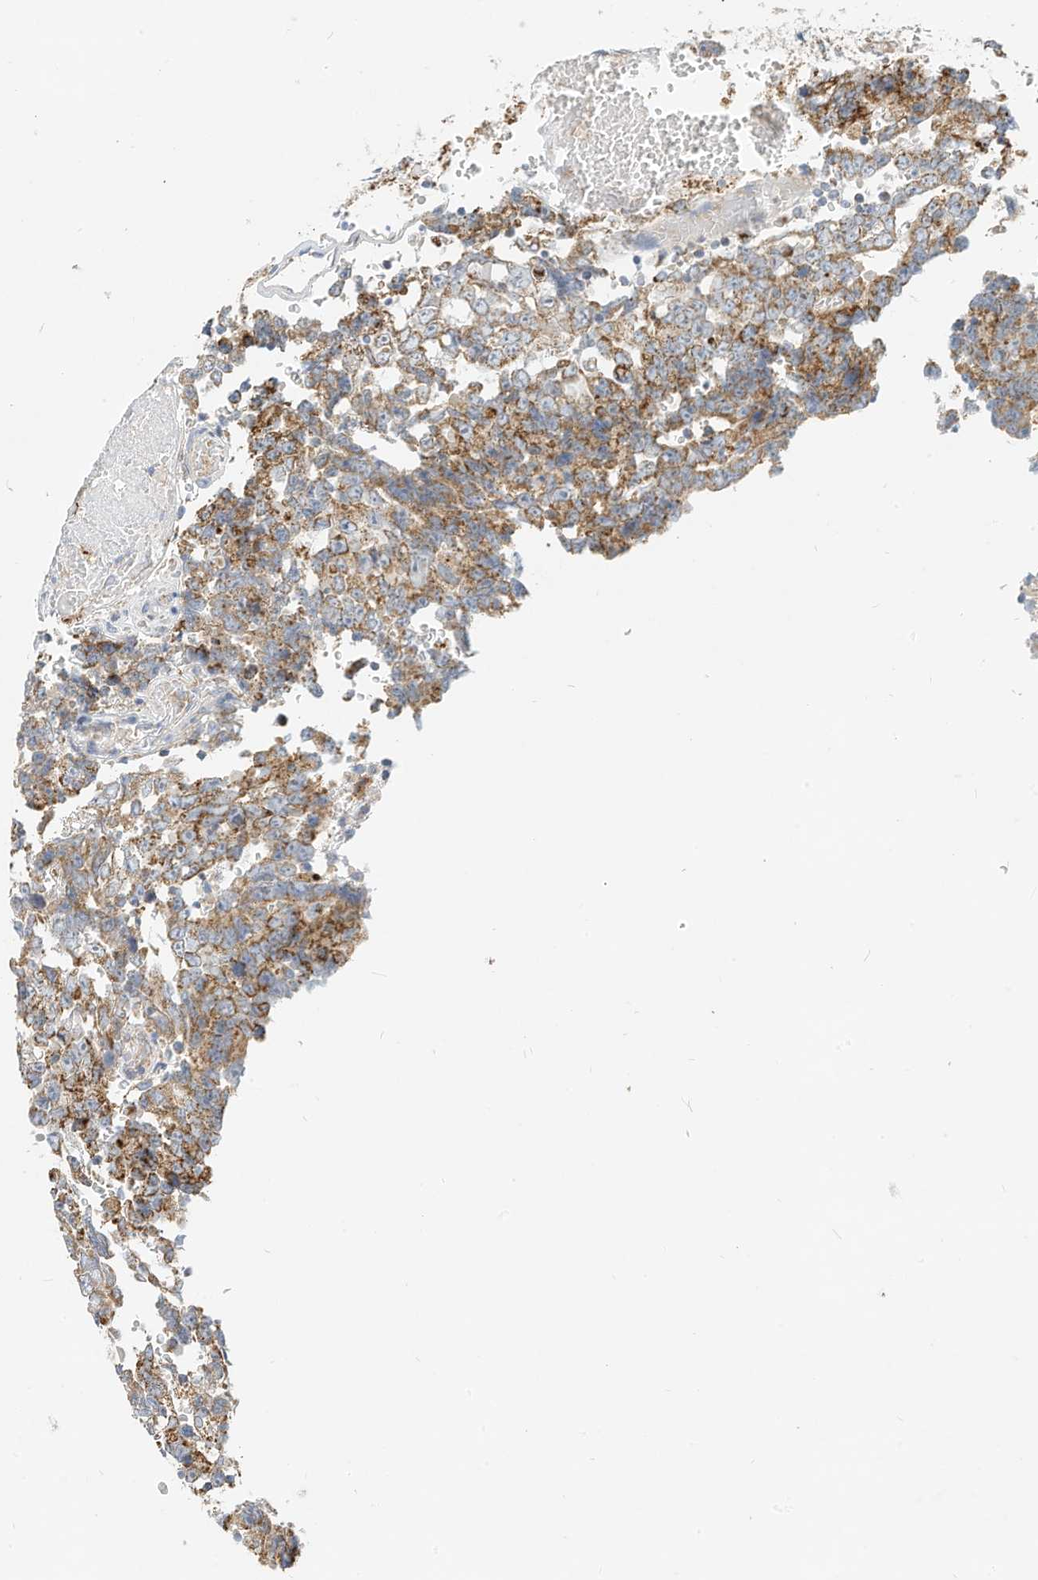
{"staining": {"intensity": "moderate", "quantity": "25%-75%", "location": "cytoplasmic/membranous"}, "tissue": "testis cancer", "cell_type": "Tumor cells", "image_type": "cancer", "snomed": [{"axis": "morphology", "description": "Carcinoma, Embryonal, NOS"}, {"axis": "topography", "description": "Testis"}], "caption": "DAB immunohistochemical staining of human testis cancer reveals moderate cytoplasmic/membranous protein expression in approximately 25%-75% of tumor cells. The staining was performed using DAB to visualize the protein expression in brown, while the nuclei were stained in blue with hematoxylin (Magnification: 20x).", "gene": "RHOH", "patient": {"sex": "male", "age": 26}}